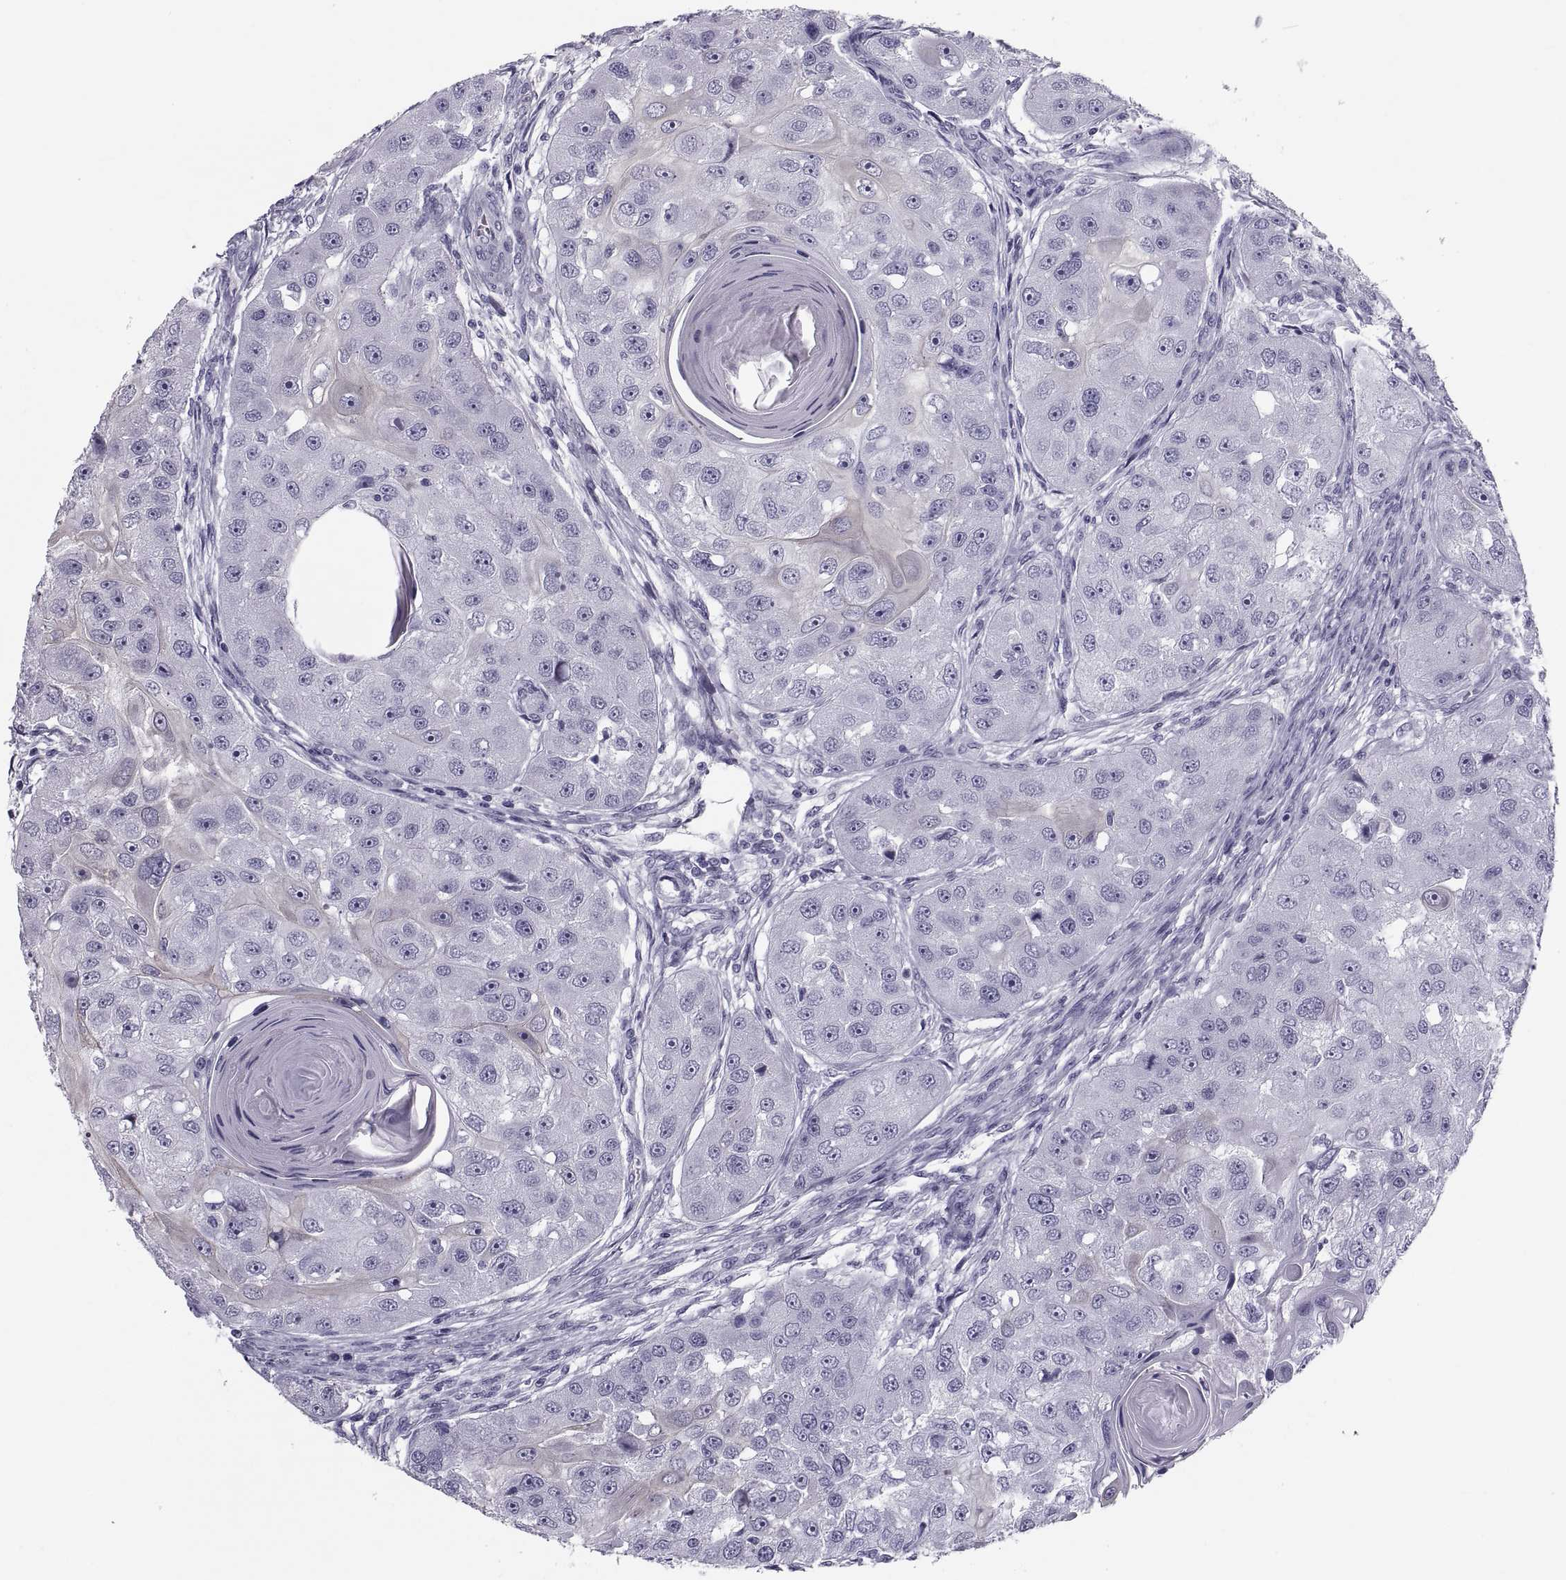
{"staining": {"intensity": "negative", "quantity": "none", "location": "none"}, "tissue": "head and neck cancer", "cell_type": "Tumor cells", "image_type": "cancer", "snomed": [{"axis": "morphology", "description": "Squamous cell carcinoma, NOS"}, {"axis": "topography", "description": "Head-Neck"}], "caption": "Human head and neck squamous cell carcinoma stained for a protein using immunohistochemistry (IHC) demonstrates no staining in tumor cells.", "gene": "CRISP1", "patient": {"sex": "male", "age": 51}}